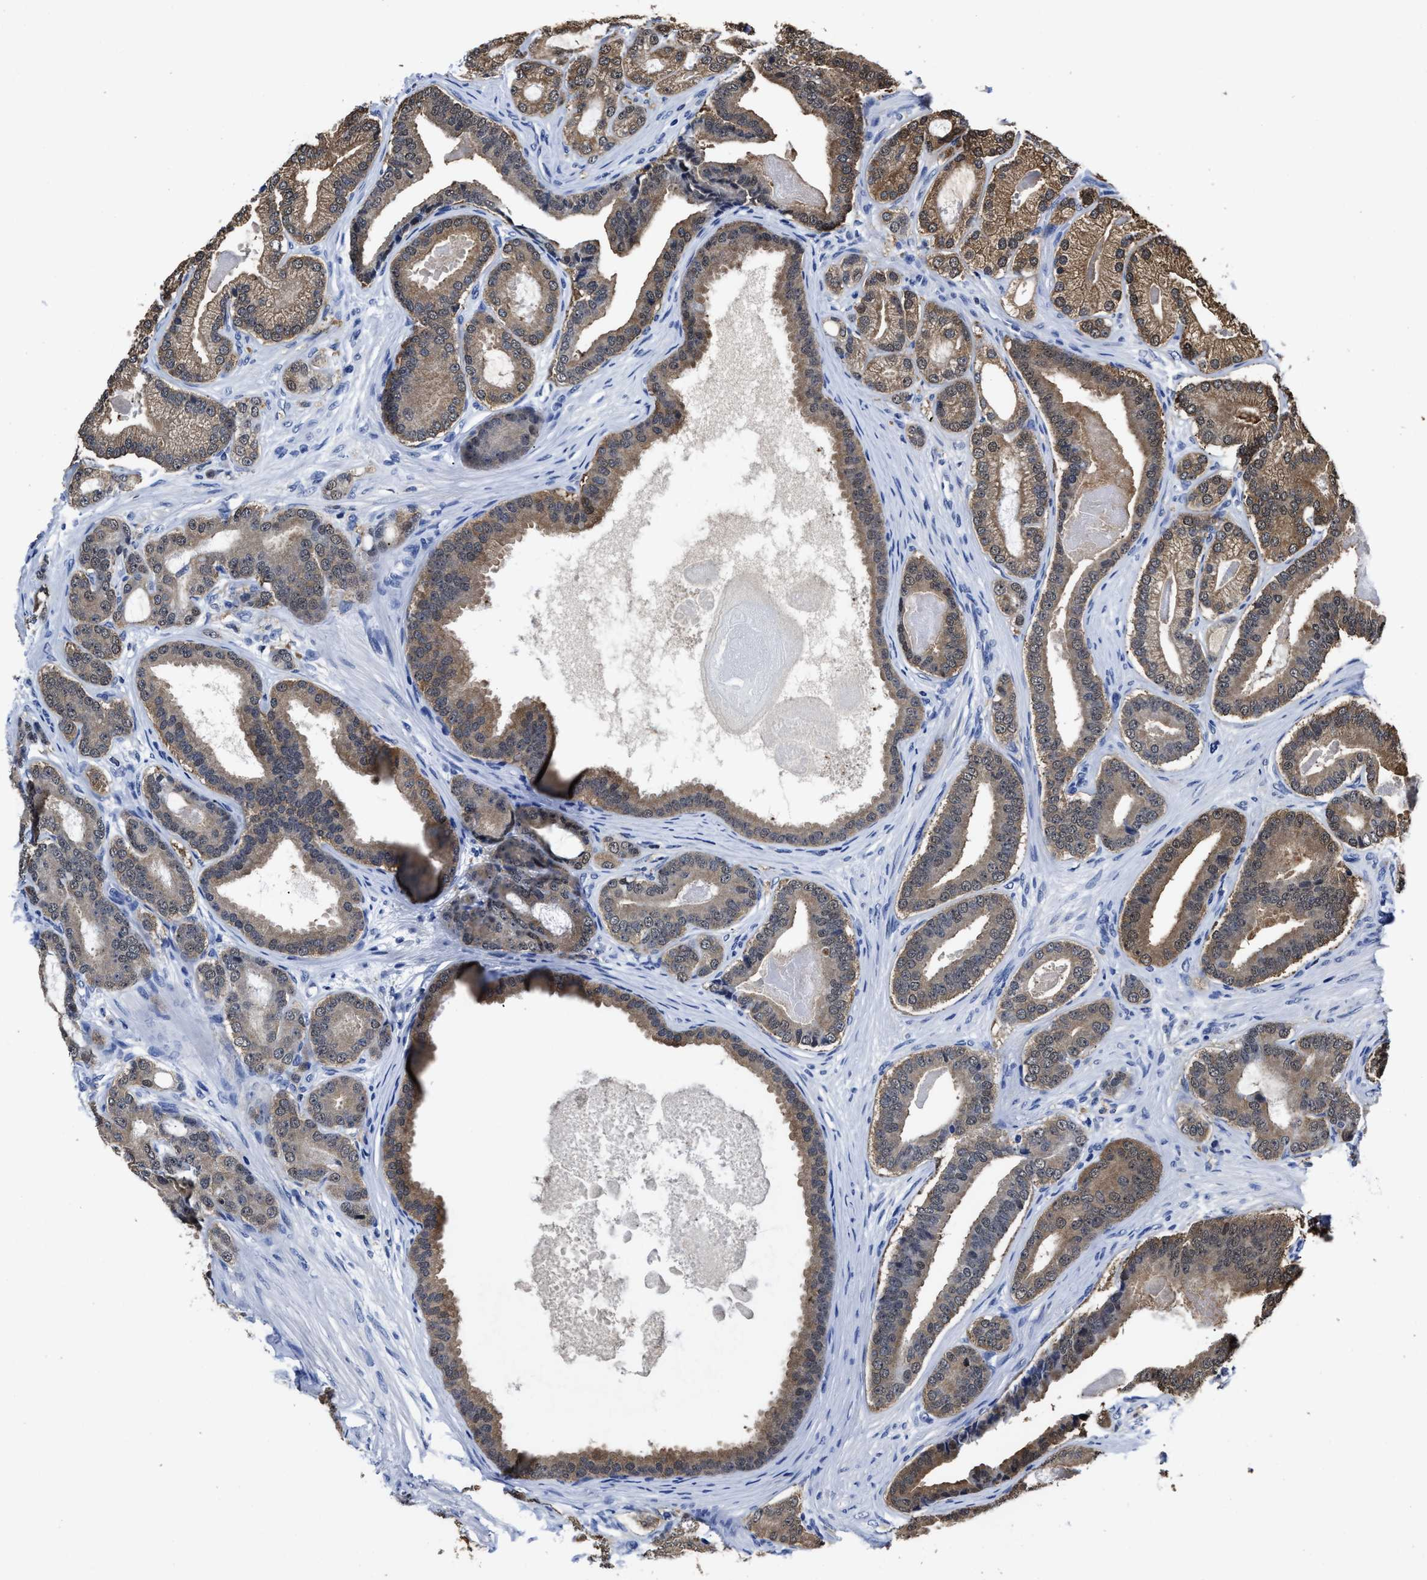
{"staining": {"intensity": "moderate", "quantity": ">75%", "location": "cytoplasmic/membranous"}, "tissue": "prostate cancer", "cell_type": "Tumor cells", "image_type": "cancer", "snomed": [{"axis": "morphology", "description": "Adenocarcinoma, High grade"}, {"axis": "topography", "description": "Prostate"}], "caption": "This image demonstrates immunohistochemistry (IHC) staining of prostate cancer, with medium moderate cytoplasmic/membranous positivity in approximately >75% of tumor cells.", "gene": "PRPF4B", "patient": {"sex": "male", "age": 60}}